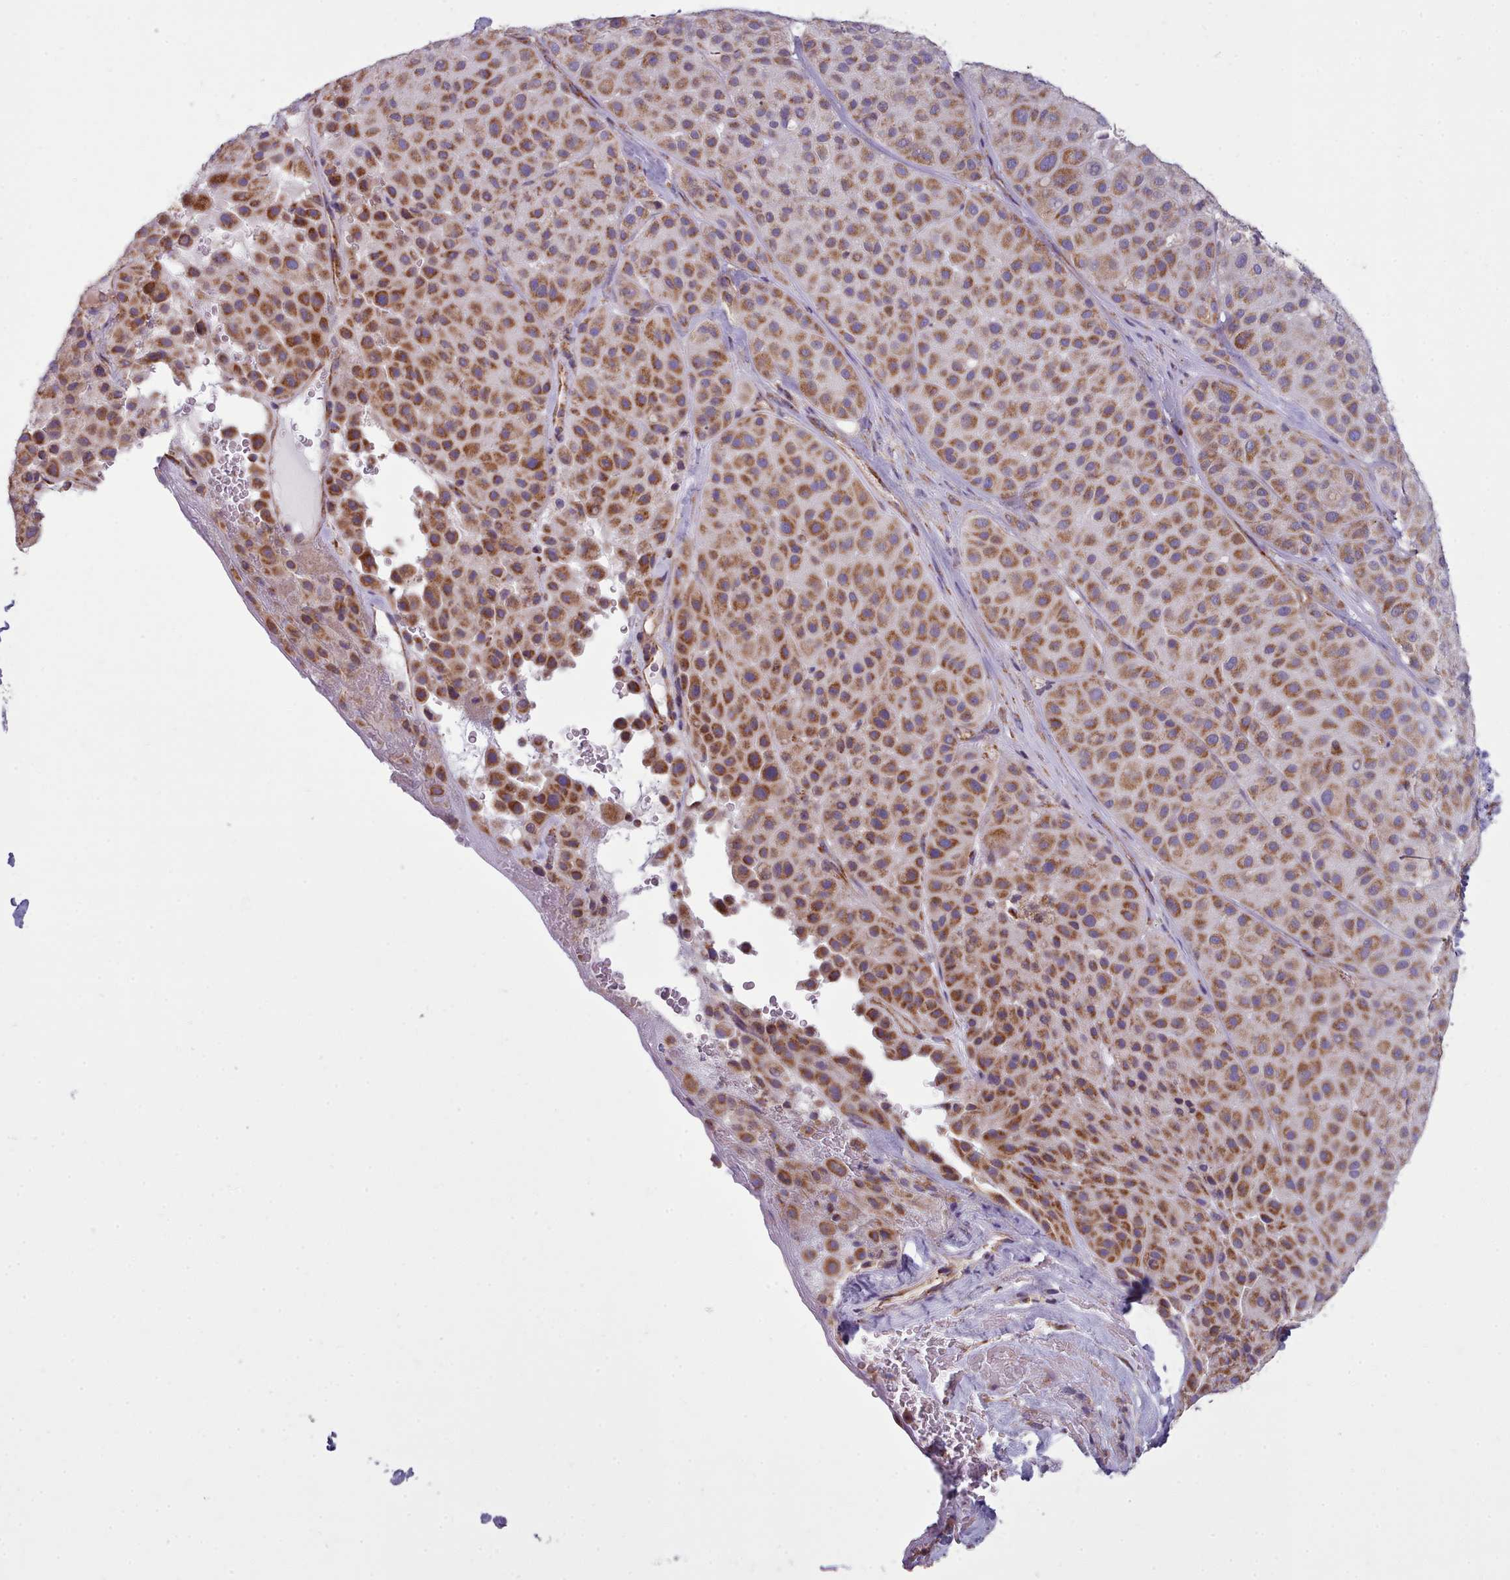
{"staining": {"intensity": "moderate", "quantity": ">75%", "location": "cytoplasmic/membranous"}, "tissue": "melanoma", "cell_type": "Tumor cells", "image_type": "cancer", "snomed": [{"axis": "morphology", "description": "Malignant melanoma, Metastatic site"}, {"axis": "topography", "description": "Smooth muscle"}], "caption": "Human malignant melanoma (metastatic site) stained with a protein marker demonstrates moderate staining in tumor cells.", "gene": "SRP54", "patient": {"sex": "male", "age": 41}}